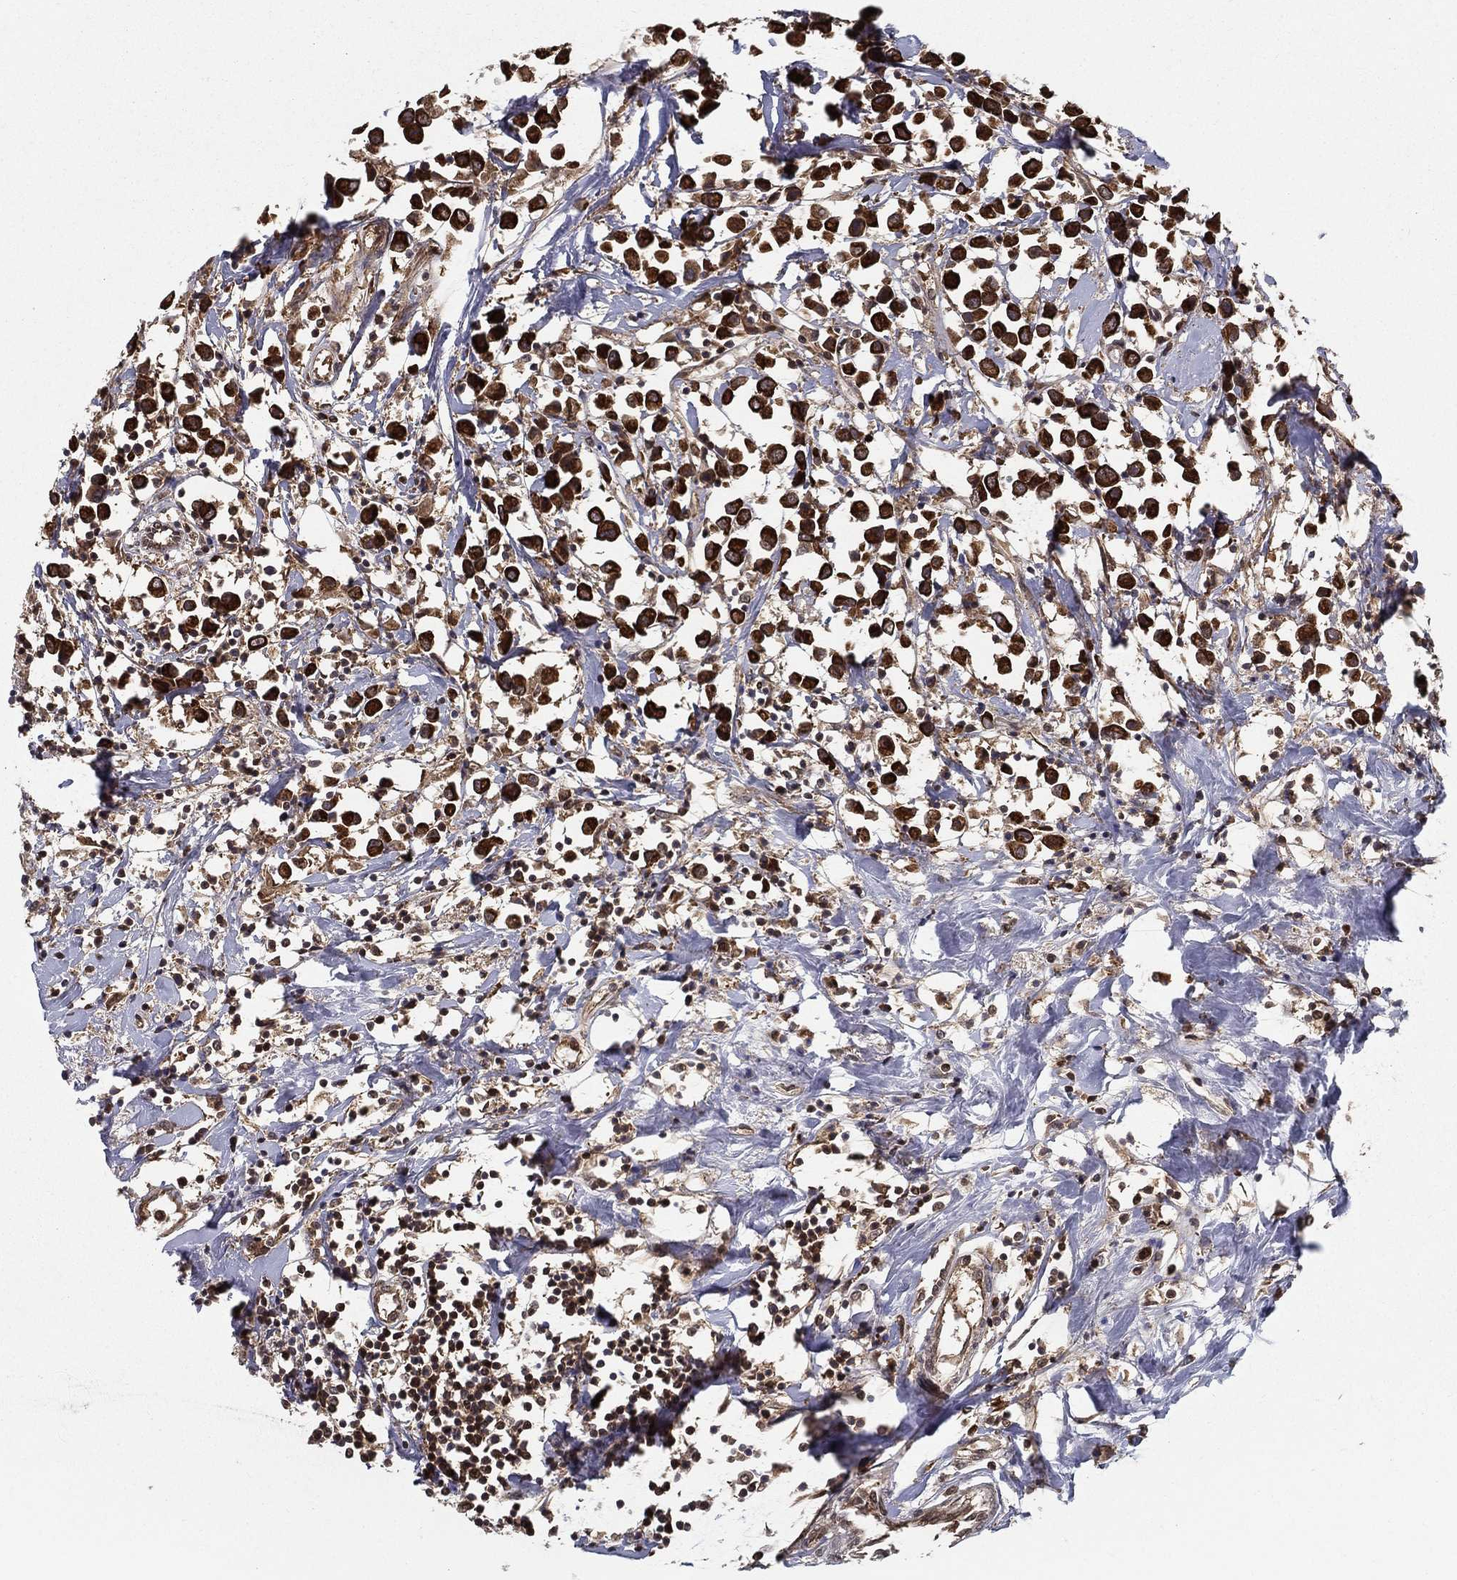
{"staining": {"intensity": "strong", "quantity": ">75%", "location": "cytoplasmic/membranous"}, "tissue": "breast cancer", "cell_type": "Tumor cells", "image_type": "cancer", "snomed": [{"axis": "morphology", "description": "Duct carcinoma"}, {"axis": "topography", "description": "Breast"}], "caption": "DAB (3,3'-diaminobenzidine) immunohistochemical staining of human breast cancer displays strong cytoplasmic/membranous protein positivity in about >75% of tumor cells.", "gene": "SLC6A6", "patient": {"sex": "female", "age": 61}}